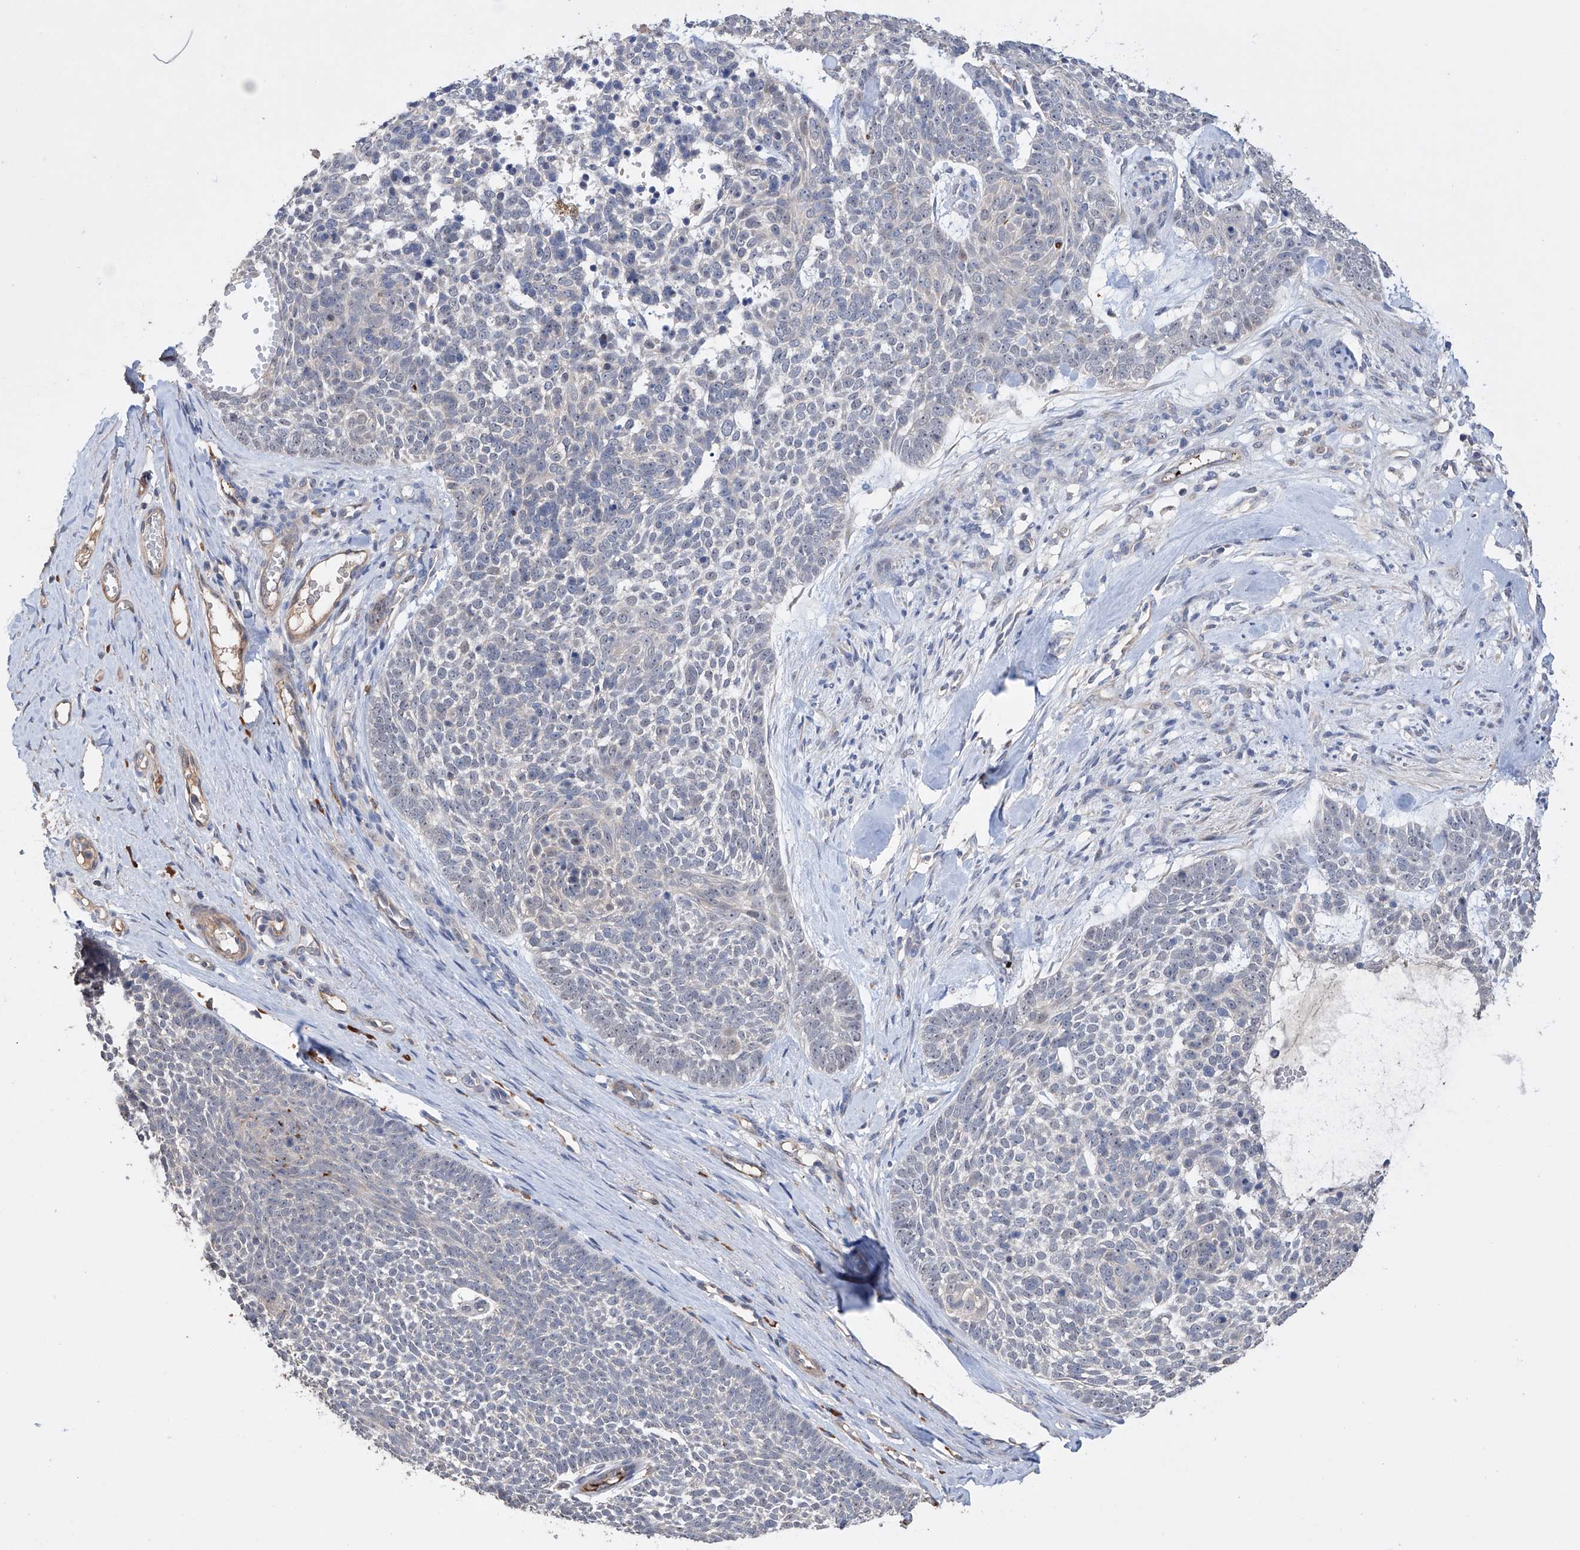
{"staining": {"intensity": "negative", "quantity": "none", "location": "none"}, "tissue": "skin cancer", "cell_type": "Tumor cells", "image_type": "cancer", "snomed": [{"axis": "morphology", "description": "Basal cell carcinoma"}, {"axis": "topography", "description": "Skin"}], "caption": "Immunohistochemical staining of skin cancer (basal cell carcinoma) demonstrates no significant positivity in tumor cells. (Stains: DAB (3,3'-diaminobenzidine) immunohistochemistry with hematoxylin counter stain, Microscopy: brightfield microscopy at high magnification).", "gene": "AFG1L", "patient": {"sex": "female", "age": 81}}